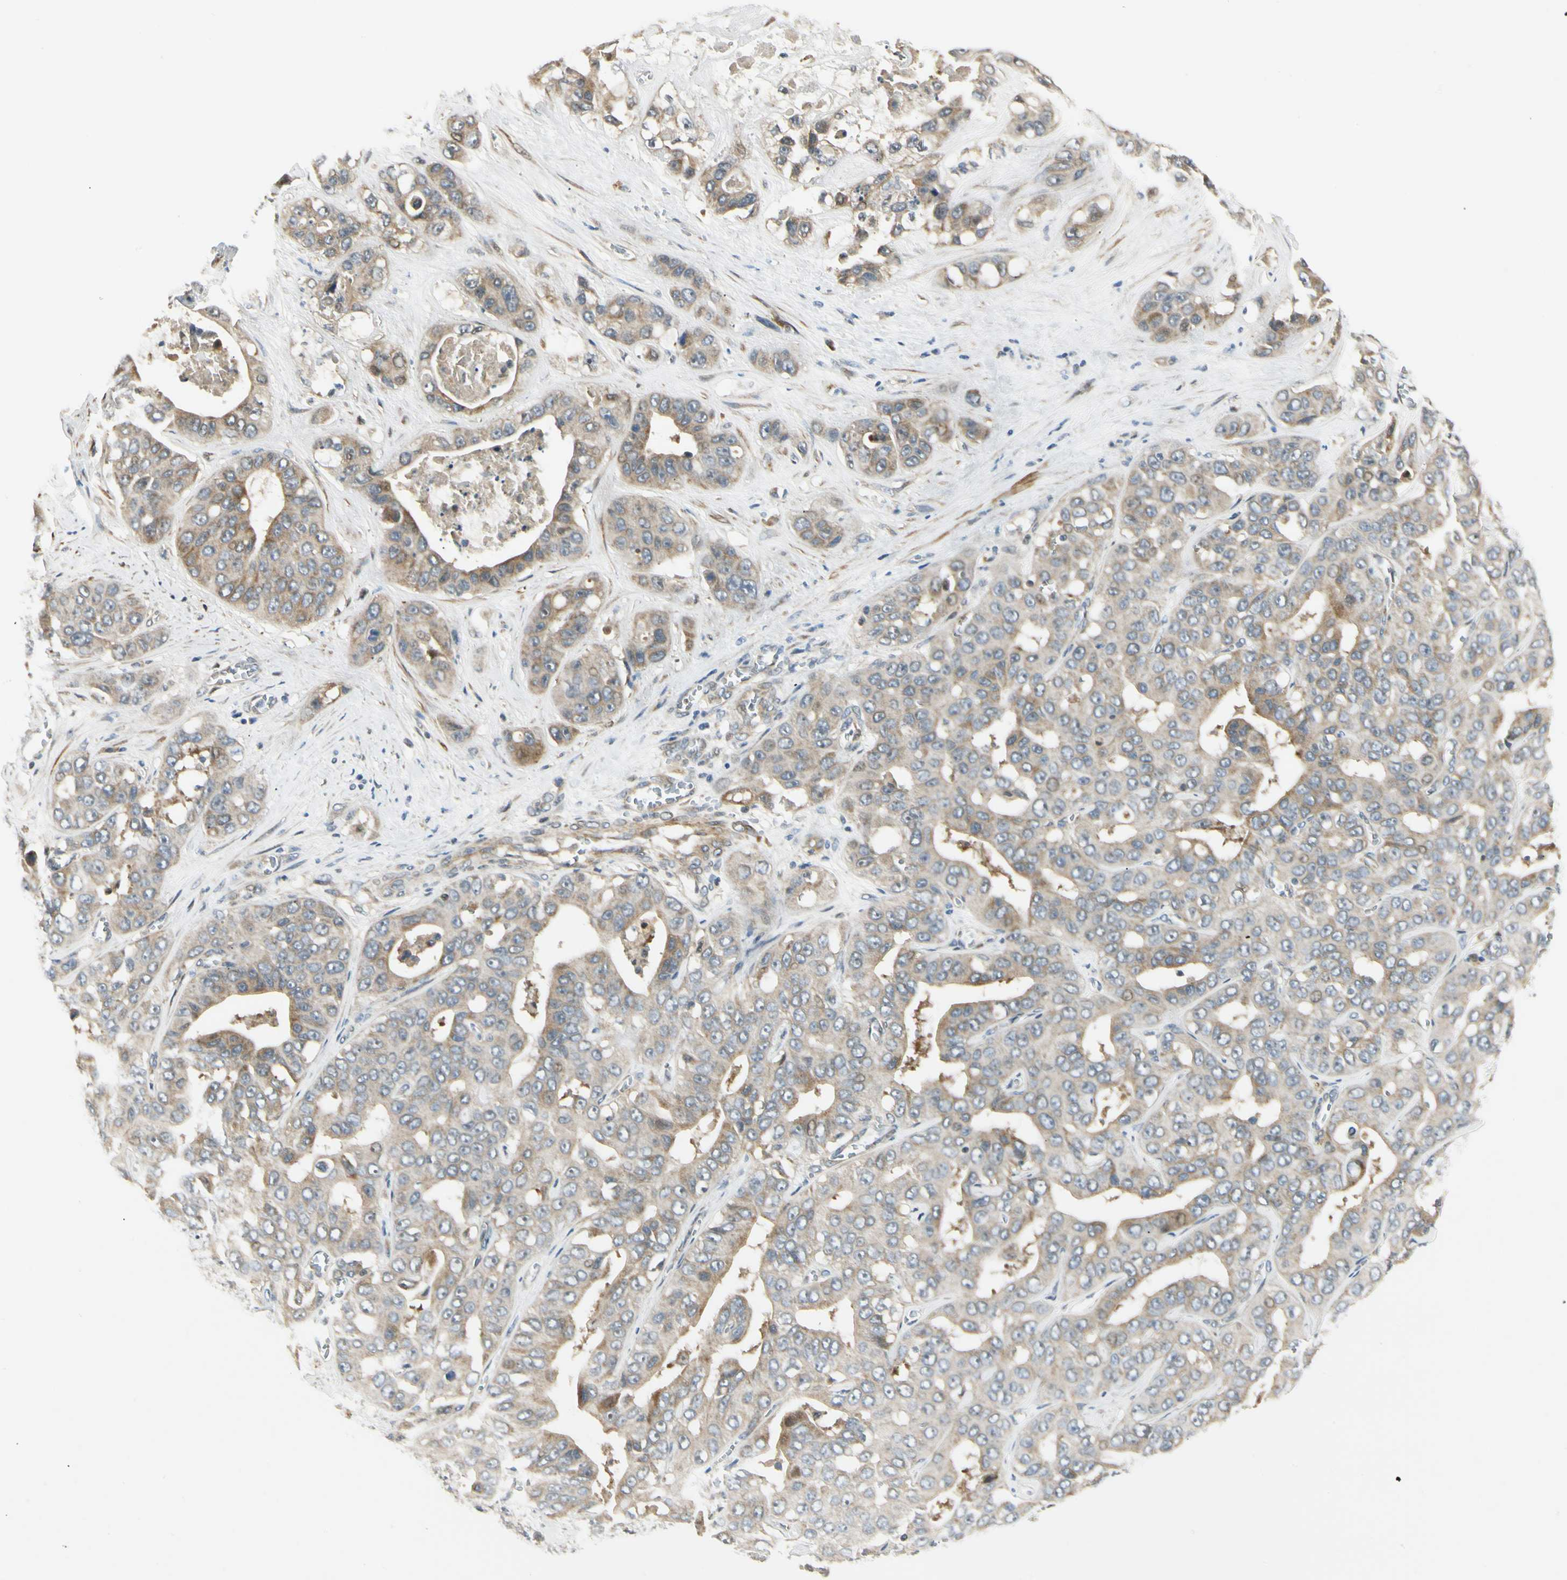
{"staining": {"intensity": "weak", "quantity": ">75%", "location": "cytoplasmic/membranous"}, "tissue": "liver cancer", "cell_type": "Tumor cells", "image_type": "cancer", "snomed": [{"axis": "morphology", "description": "Cholangiocarcinoma"}, {"axis": "topography", "description": "Liver"}], "caption": "DAB (3,3'-diaminobenzidine) immunohistochemical staining of human liver cancer (cholangiocarcinoma) shows weak cytoplasmic/membranous protein staining in approximately >75% of tumor cells.", "gene": "P4HA3", "patient": {"sex": "female", "age": 52}}